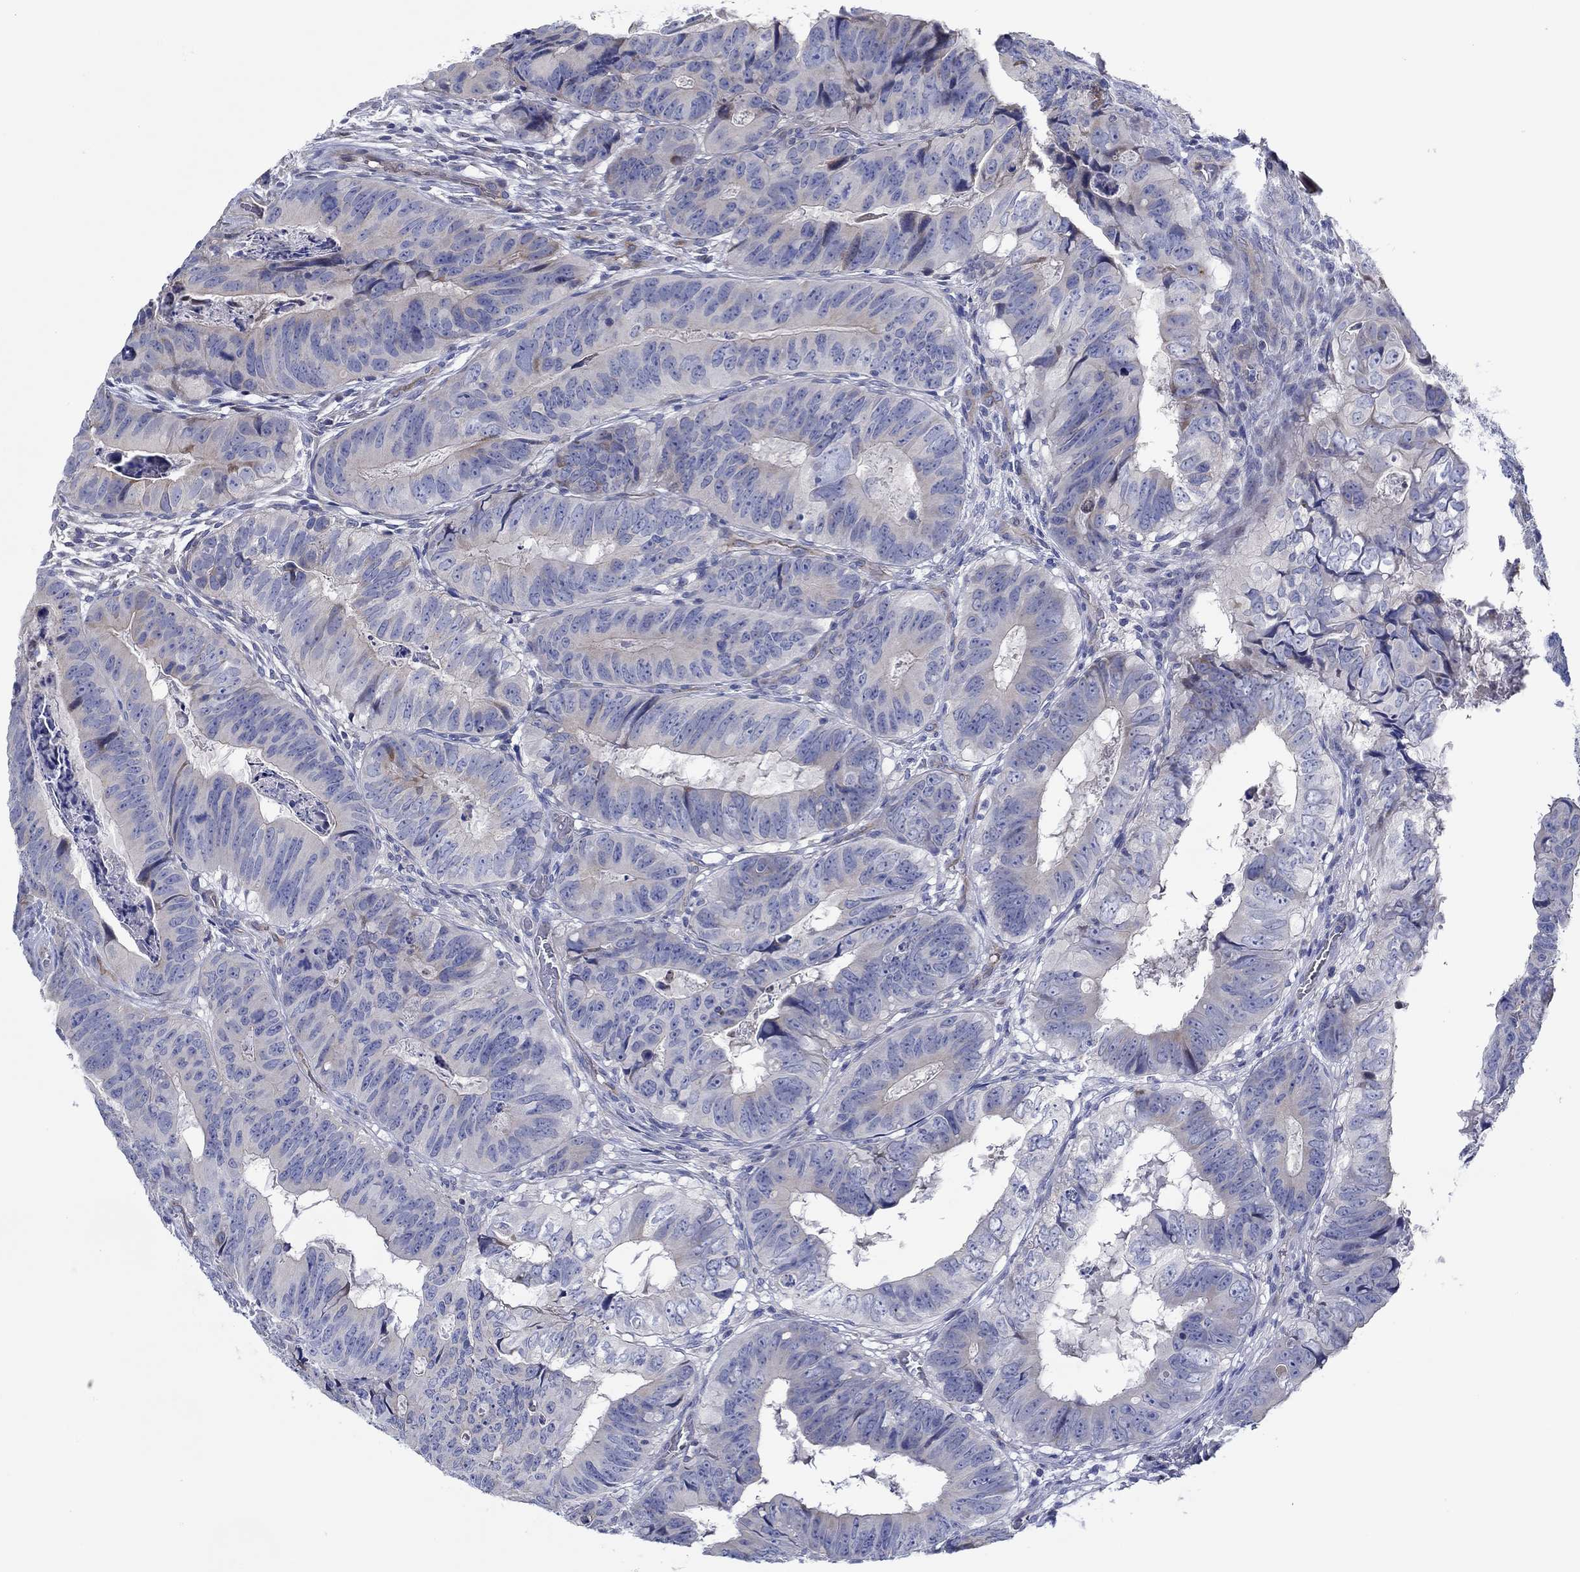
{"staining": {"intensity": "negative", "quantity": "none", "location": "none"}, "tissue": "colorectal cancer", "cell_type": "Tumor cells", "image_type": "cancer", "snomed": [{"axis": "morphology", "description": "Adenocarcinoma, NOS"}, {"axis": "topography", "description": "Colon"}], "caption": "Immunohistochemistry (IHC) of human colorectal cancer reveals no positivity in tumor cells. (DAB immunohistochemistry with hematoxylin counter stain).", "gene": "CFAP61", "patient": {"sex": "male", "age": 79}}